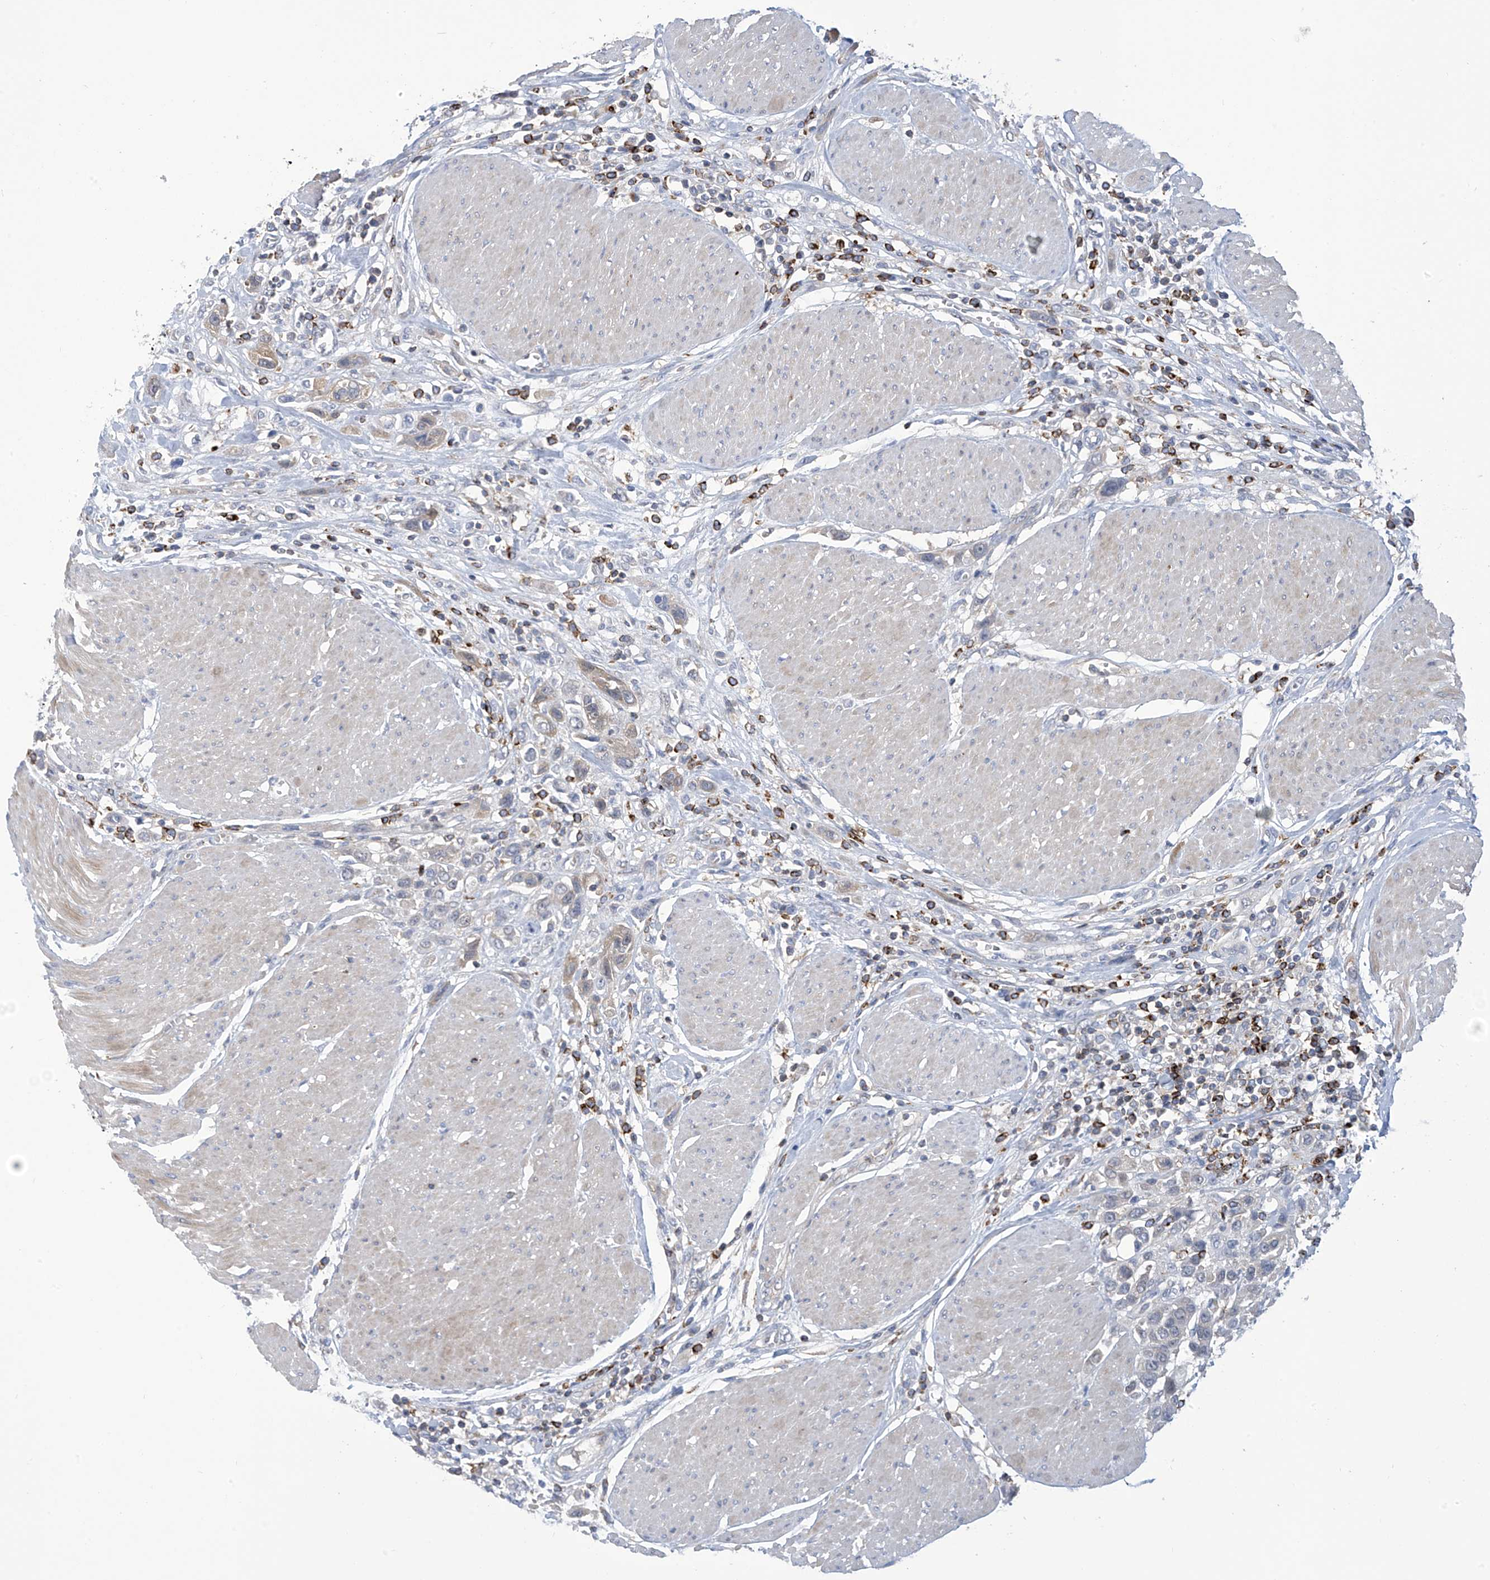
{"staining": {"intensity": "negative", "quantity": "none", "location": "none"}, "tissue": "urothelial cancer", "cell_type": "Tumor cells", "image_type": "cancer", "snomed": [{"axis": "morphology", "description": "Urothelial carcinoma, High grade"}, {"axis": "topography", "description": "Urinary bladder"}], "caption": "Photomicrograph shows no significant protein expression in tumor cells of urothelial cancer.", "gene": "IBA57", "patient": {"sex": "male", "age": 50}}